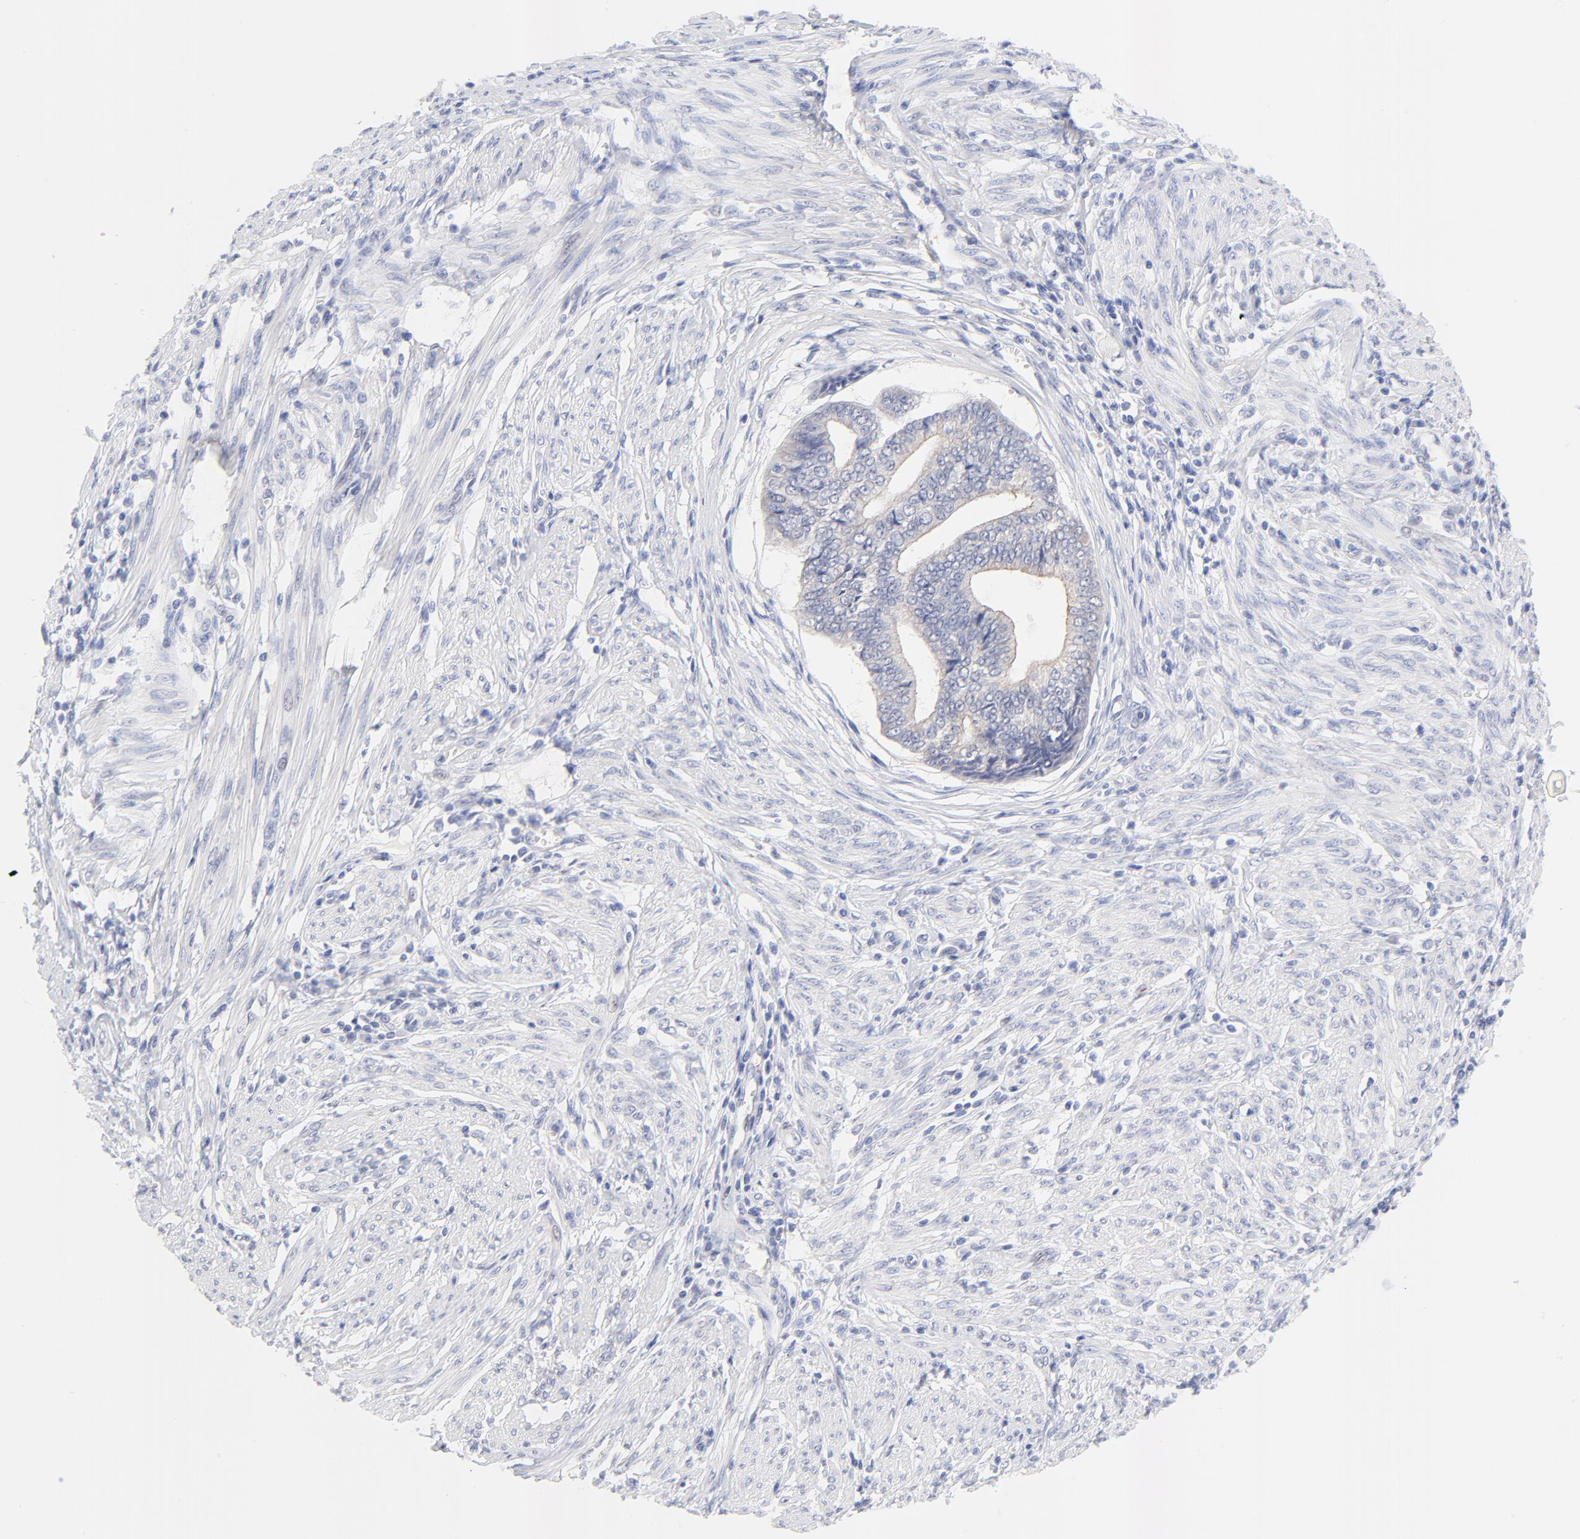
{"staining": {"intensity": "negative", "quantity": "none", "location": "none"}, "tissue": "endometrial cancer", "cell_type": "Tumor cells", "image_type": "cancer", "snomed": [{"axis": "morphology", "description": "Adenocarcinoma, NOS"}, {"axis": "topography", "description": "Endometrium"}], "caption": "Endometrial adenocarcinoma stained for a protein using immunohistochemistry (IHC) displays no positivity tumor cells.", "gene": "FAM117B", "patient": {"sex": "female", "age": 75}}